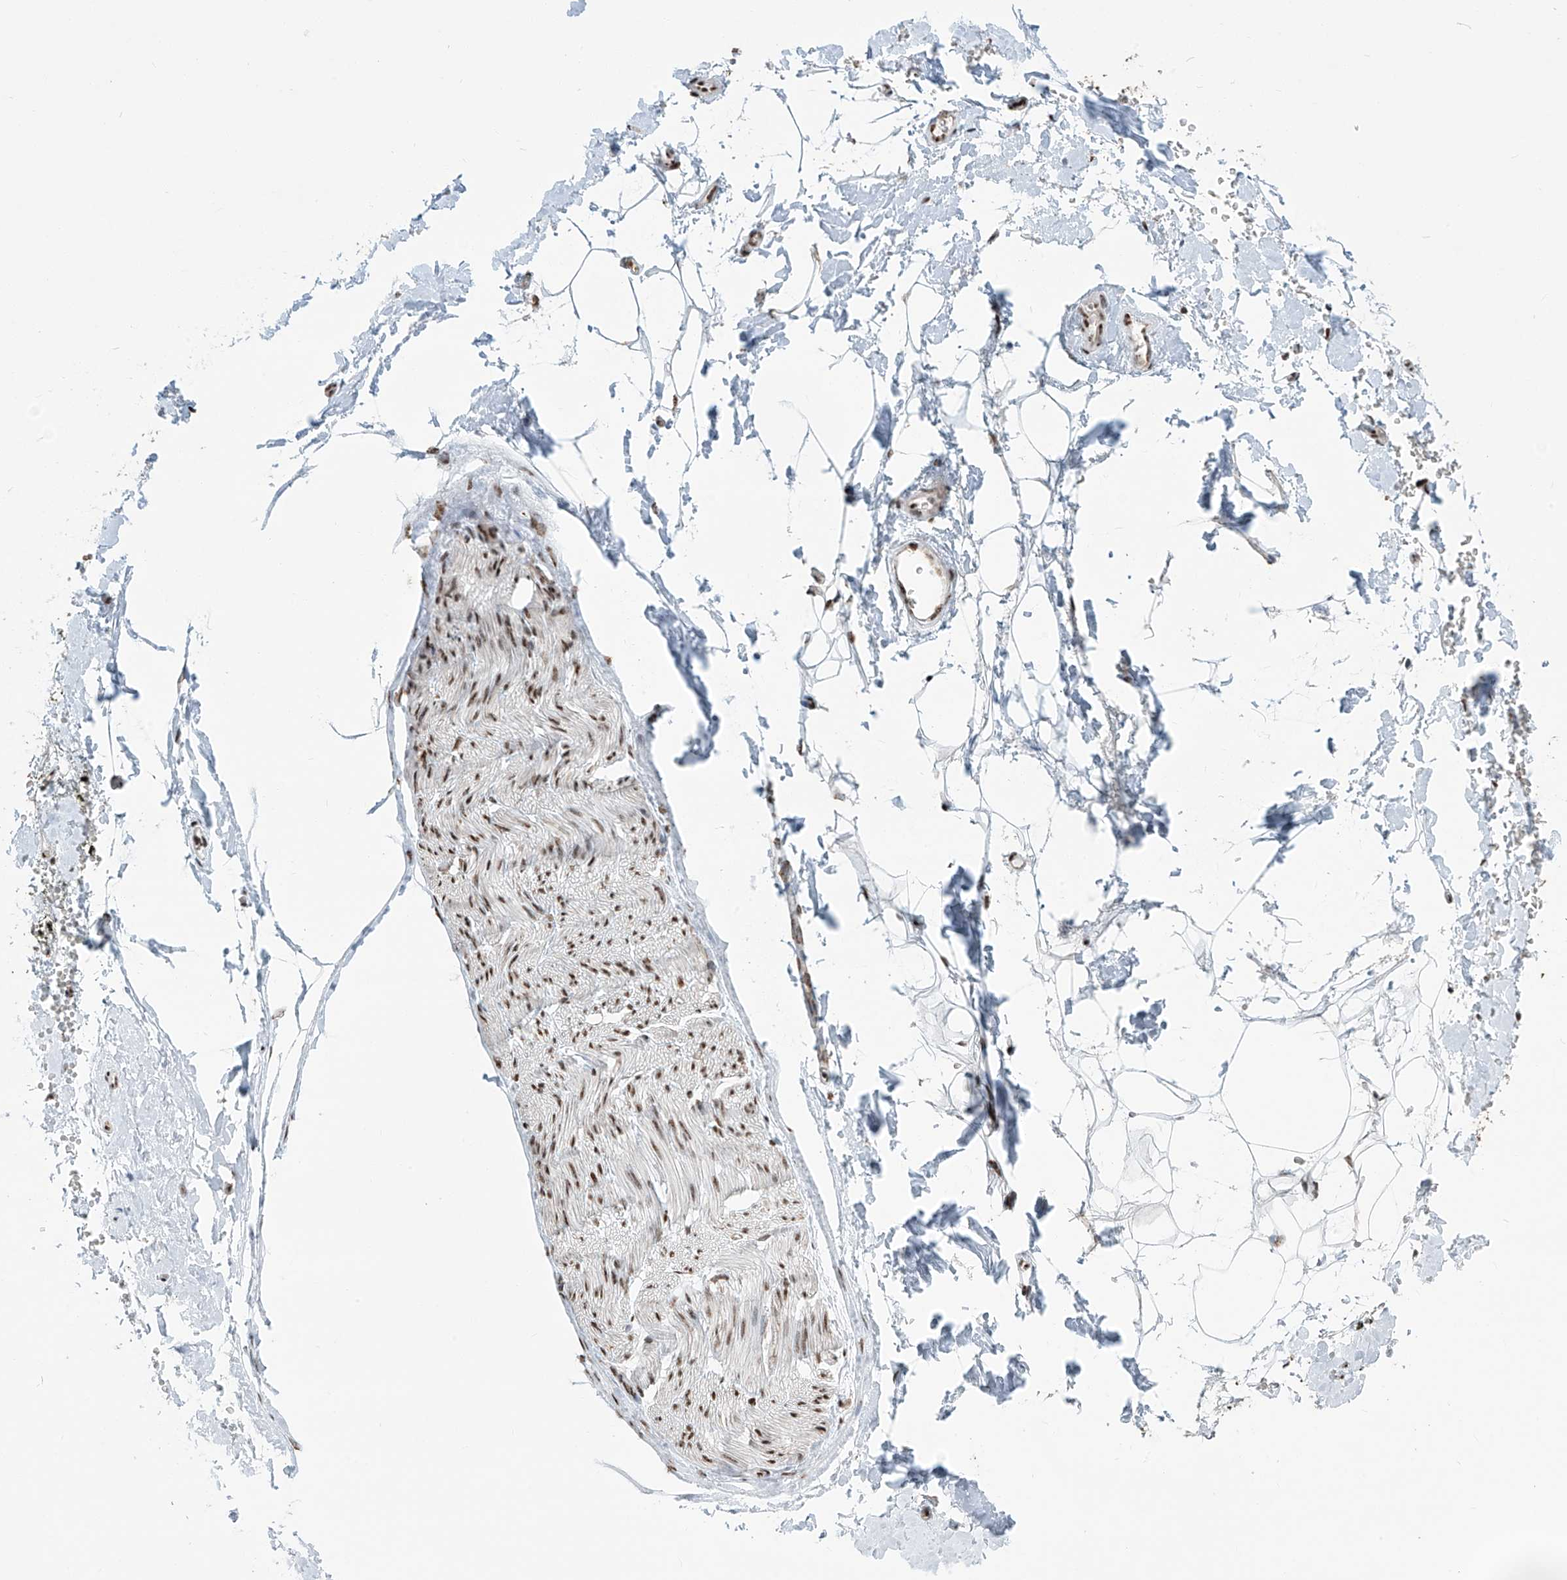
{"staining": {"intensity": "moderate", "quantity": ">75%", "location": "nuclear"}, "tissue": "adipose tissue", "cell_type": "Adipocytes", "image_type": "normal", "snomed": [{"axis": "morphology", "description": "Normal tissue, NOS"}, {"axis": "morphology", "description": "Adenocarcinoma, NOS"}, {"axis": "topography", "description": "Pancreas"}, {"axis": "topography", "description": "Peripheral nerve tissue"}], "caption": "Adipocytes demonstrate medium levels of moderate nuclear staining in about >75% of cells in benign adipose tissue.", "gene": "ENSG00000257390", "patient": {"sex": "male", "age": 59}}